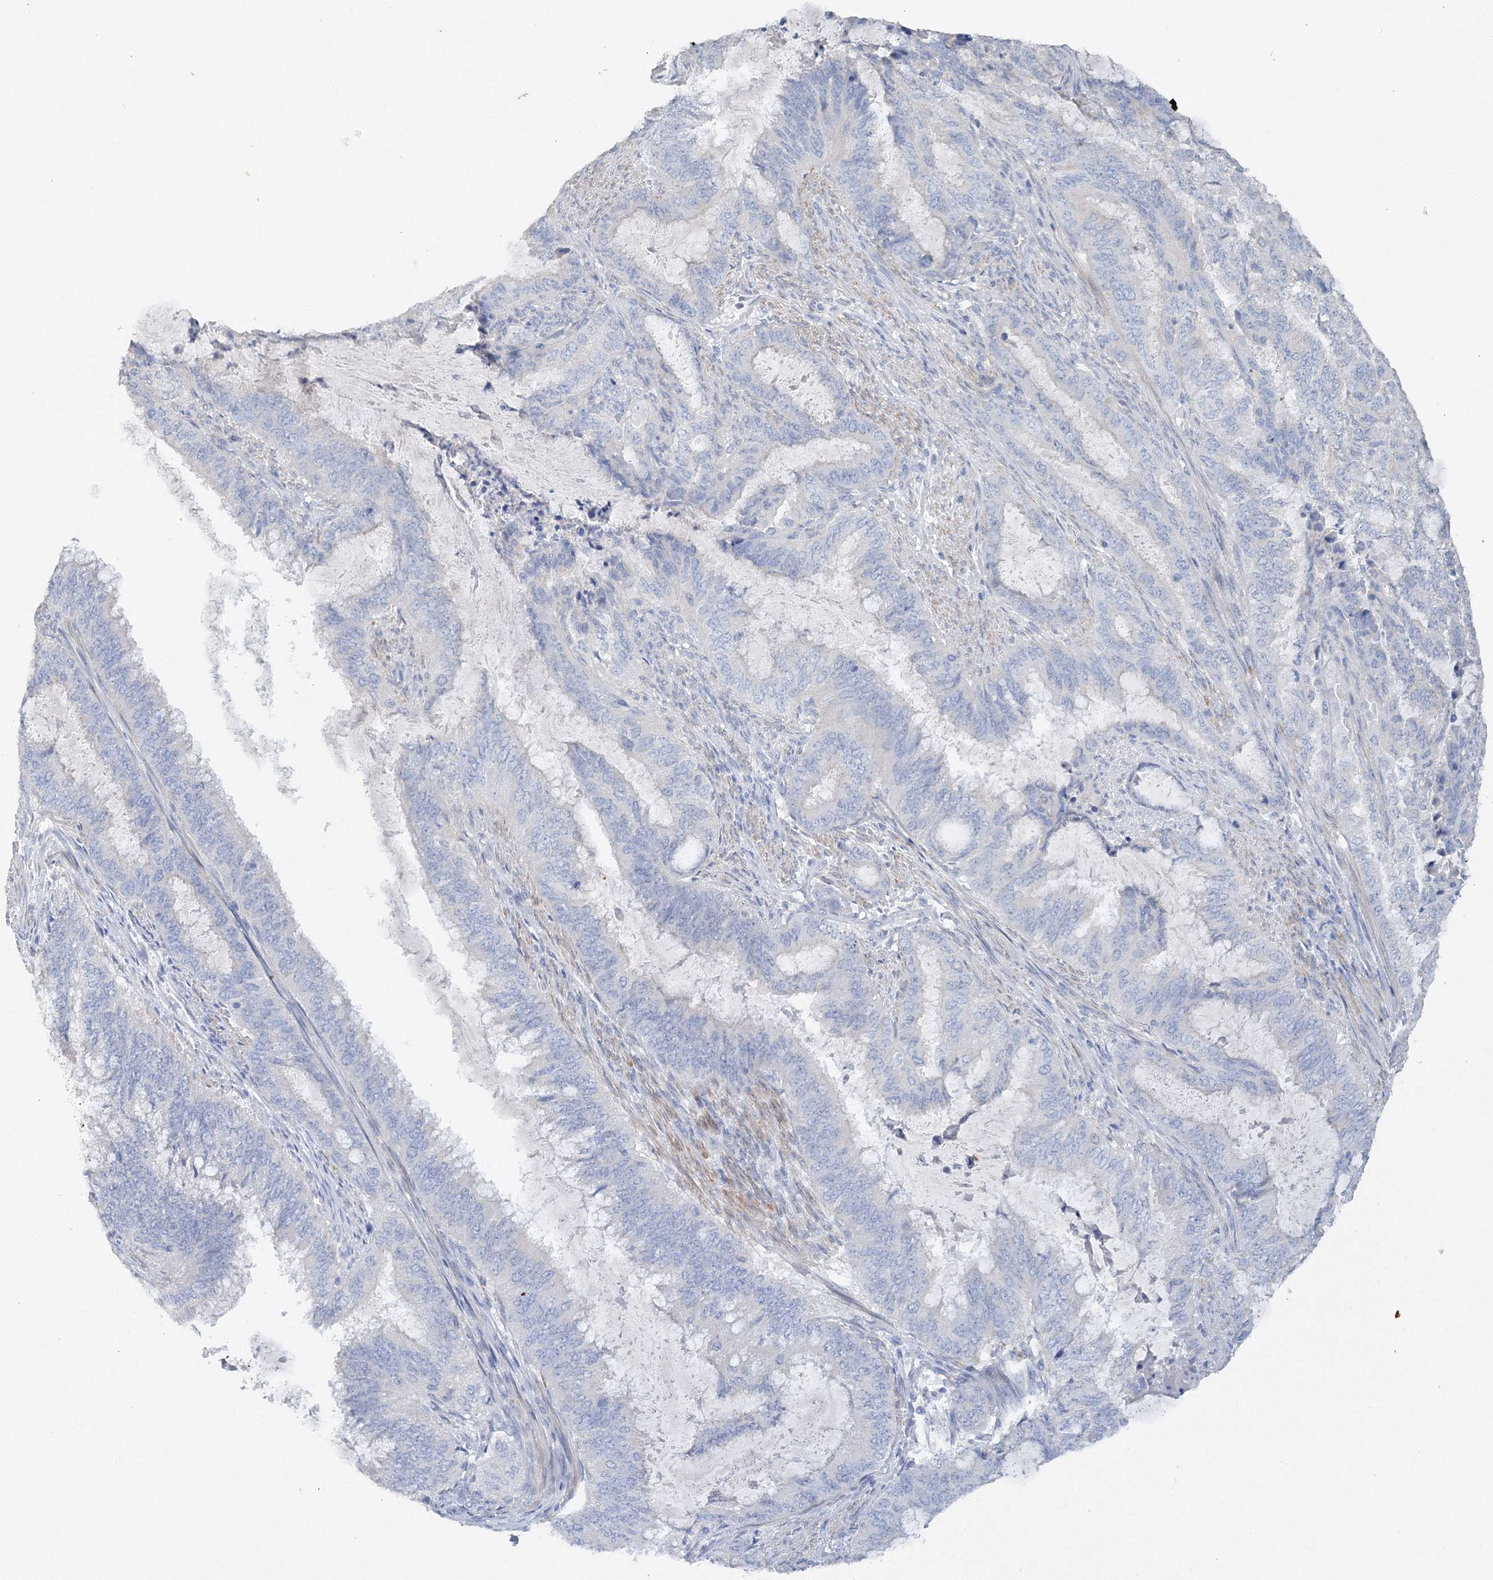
{"staining": {"intensity": "negative", "quantity": "none", "location": "none"}, "tissue": "endometrial cancer", "cell_type": "Tumor cells", "image_type": "cancer", "snomed": [{"axis": "morphology", "description": "Adenocarcinoma, NOS"}, {"axis": "topography", "description": "Endometrium"}], "caption": "This is an immunohistochemistry image of endometrial cancer. There is no positivity in tumor cells.", "gene": "OSBPL6", "patient": {"sex": "female", "age": 51}}